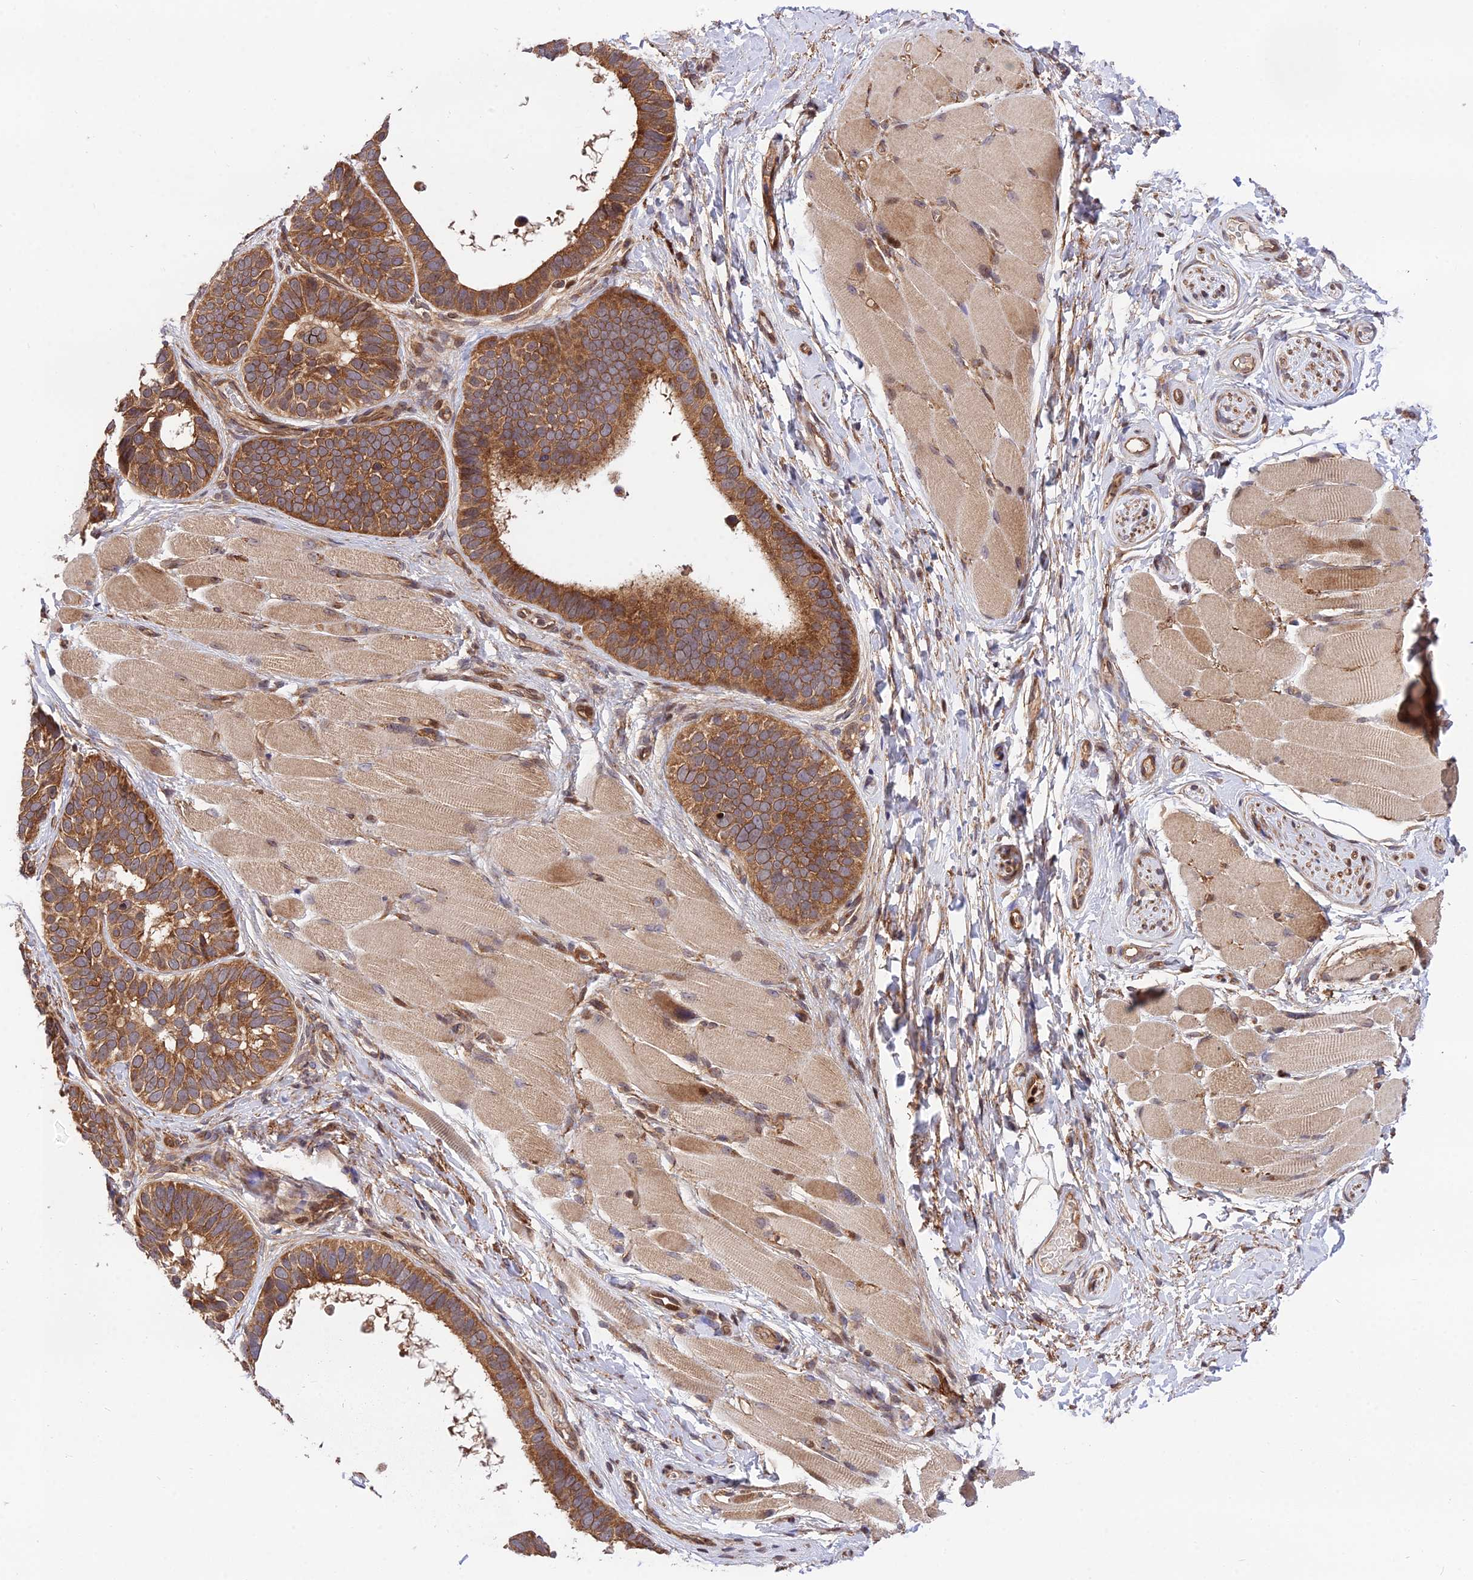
{"staining": {"intensity": "strong", "quantity": ">75%", "location": "cytoplasmic/membranous"}, "tissue": "skin cancer", "cell_type": "Tumor cells", "image_type": "cancer", "snomed": [{"axis": "morphology", "description": "Basal cell carcinoma"}, {"axis": "topography", "description": "Skin"}], "caption": "A brown stain labels strong cytoplasmic/membranous staining of a protein in human skin cancer tumor cells. The staining was performed using DAB (3,3'-diaminobenzidine) to visualize the protein expression in brown, while the nuclei were stained in blue with hematoxylin (Magnification: 20x).", "gene": "SMG6", "patient": {"sex": "male", "age": 62}}